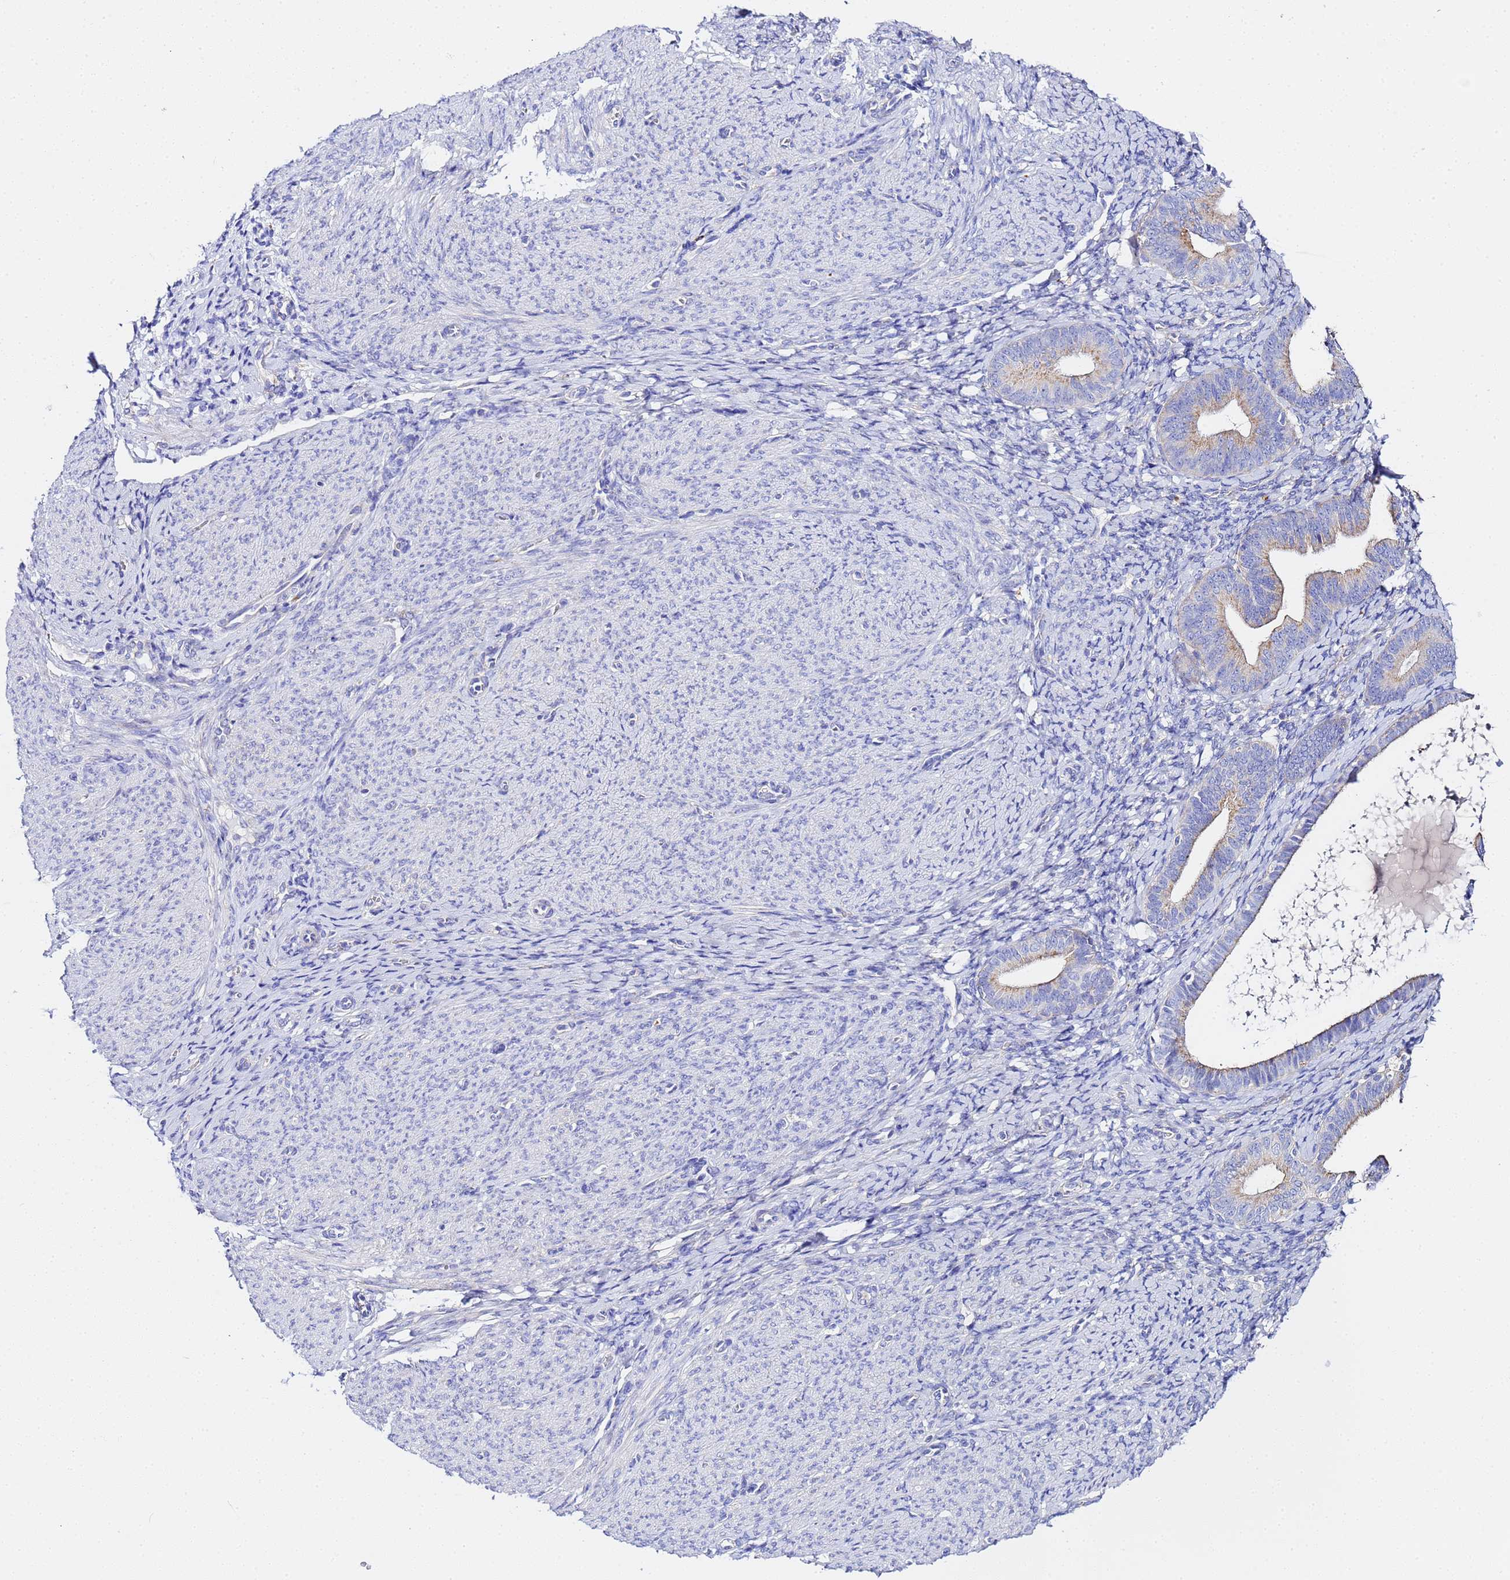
{"staining": {"intensity": "negative", "quantity": "none", "location": "none"}, "tissue": "endometrium", "cell_type": "Cells in endometrial stroma", "image_type": "normal", "snomed": [{"axis": "morphology", "description": "Normal tissue, NOS"}, {"axis": "topography", "description": "Endometrium"}], "caption": "Histopathology image shows no protein staining in cells in endometrial stroma of benign endometrium.", "gene": "VTI1B", "patient": {"sex": "female", "age": 65}}